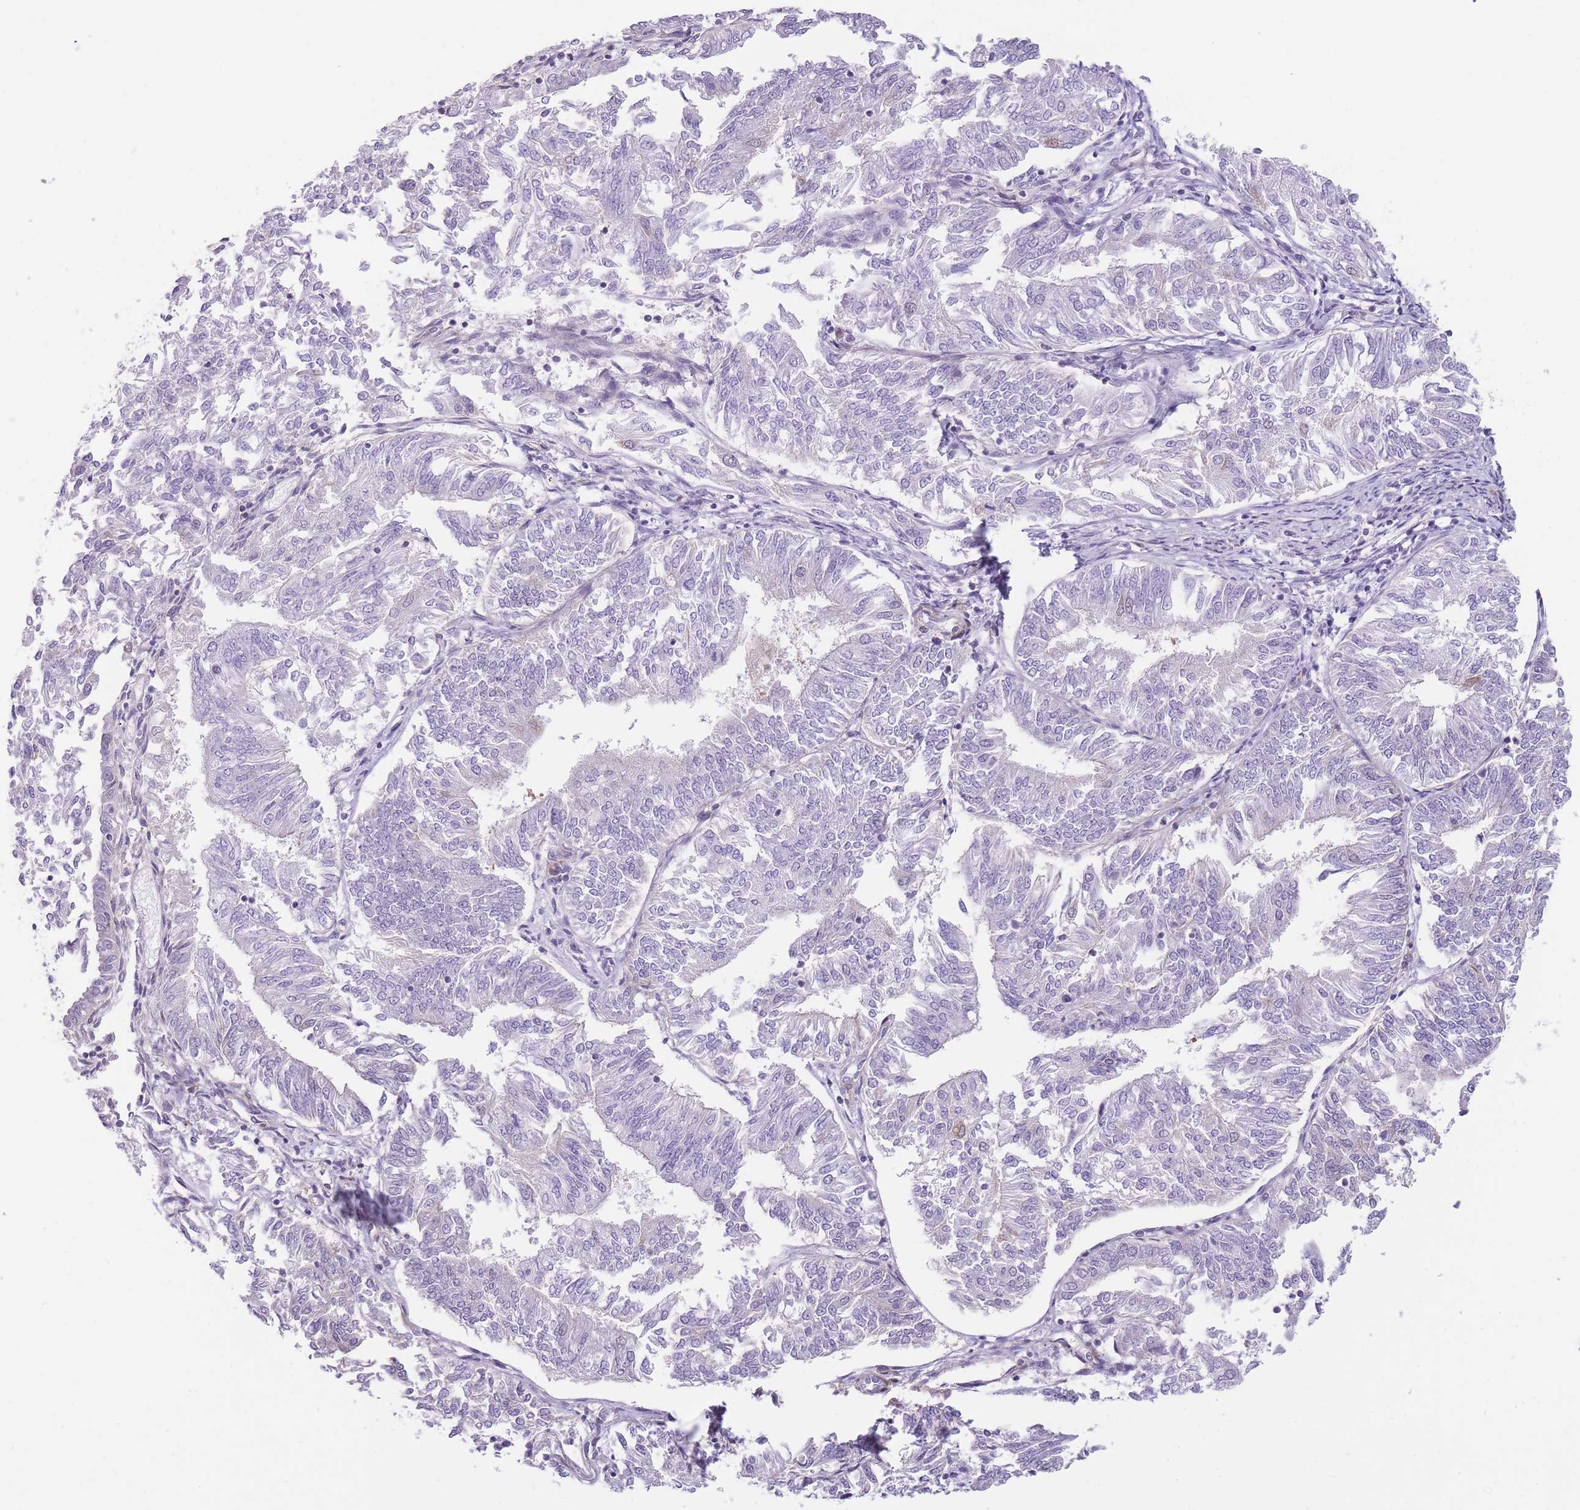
{"staining": {"intensity": "negative", "quantity": "none", "location": "none"}, "tissue": "endometrial cancer", "cell_type": "Tumor cells", "image_type": "cancer", "snomed": [{"axis": "morphology", "description": "Adenocarcinoma, NOS"}, {"axis": "topography", "description": "Endometrium"}], "caption": "IHC micrograph of endometrial adenocarcinoma stained for a protein (brown), which reveals no expression in tumor cells.", "gene": "OR11H12", "patient": {"sex": "female", "age": 58}}